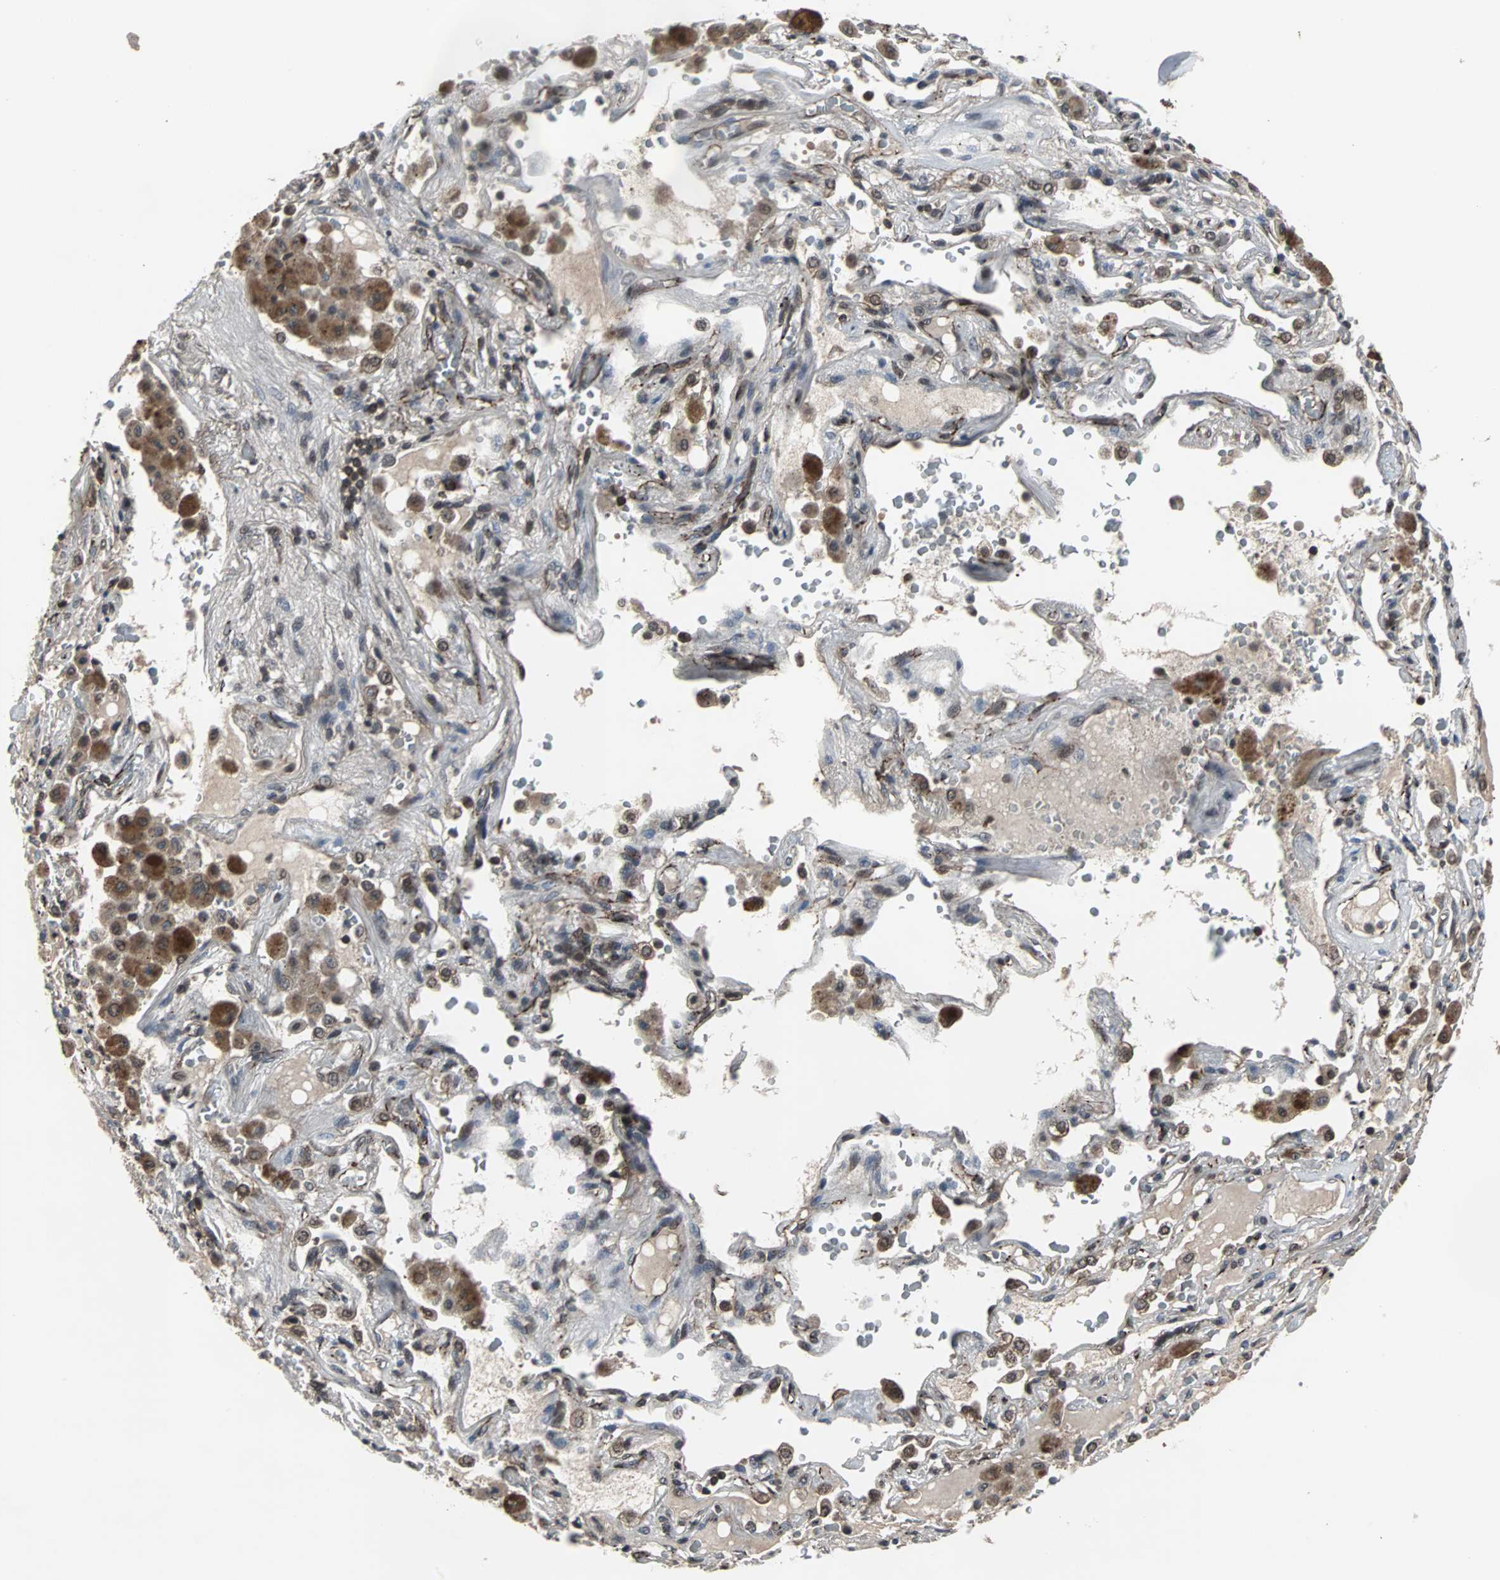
{"staining": {"intensity": "moderate", "quantity": ">75%", "location": "cytoplasmic/membranous"}, "tissue": "lung cancer", "cell_type": "Tumor cells", "image_type": "cancer", "snomed": [{"axis": "morphology", "description": "Squamous cell carcinoma, NOS"}, {"axis": "topography", "description": "Lung"}], "caption": "Immunohistochemical staining of human lung cancer (squamous cell carcinoma) shows medium levels of moderate cytoplasmic/membranous expression in approximately >75% of tumor cells. (Brightfield microscopy of DAB IHC at high magnification).", "gene": "LSR", "patient": {"sex": "male", "age": 57}}